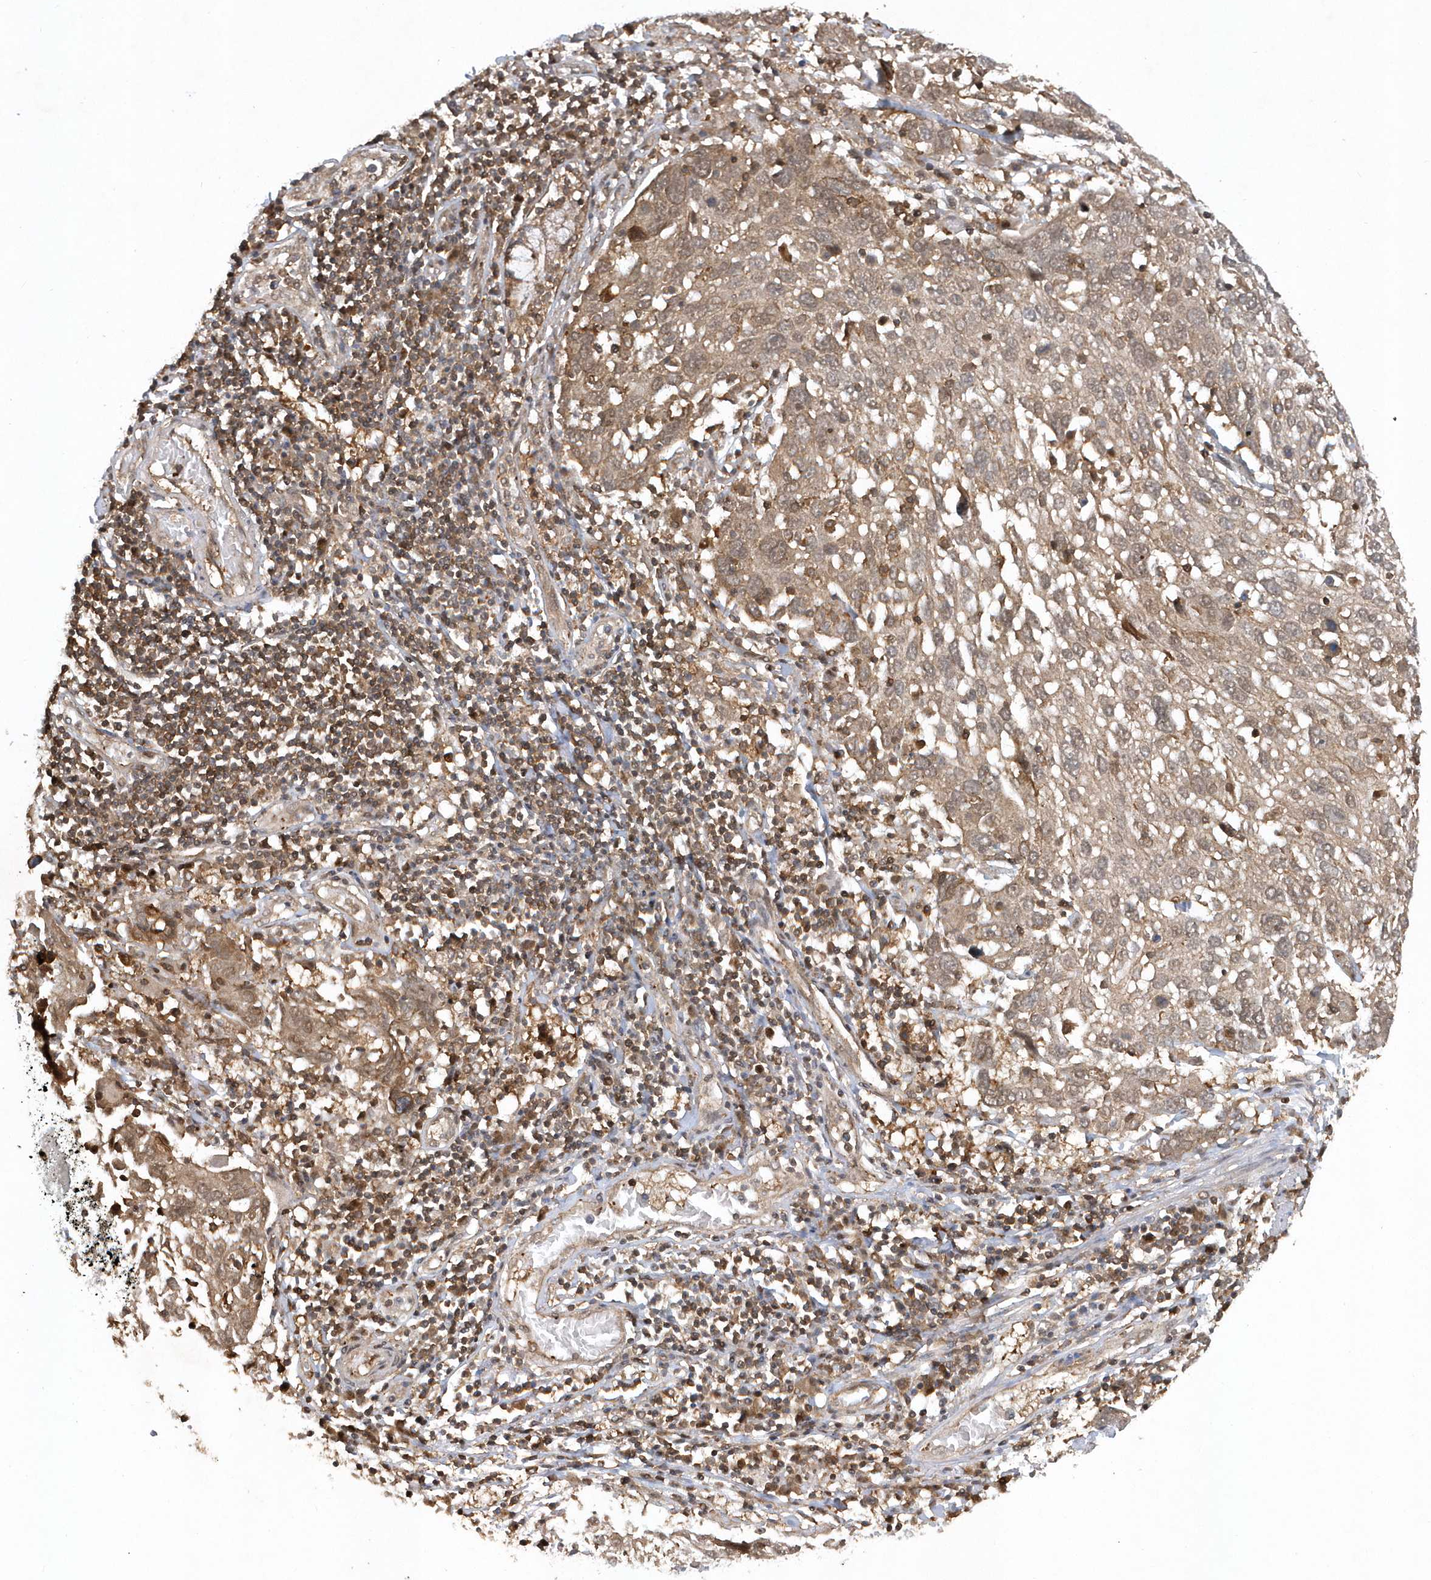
{"staining": {"intensity": "weak", "quantity": ">75%", "location": "cytoplasmic/membranous"}, "tissue": "lung cancer", "cell_type": "Tumor cells", "image_type": "cancer", "snomed": [{"axis": "morphology", "description": "Squamous cell carcinoma, NOS"}, {"axis": "topography", "description": "Lung"}], "caption": "Squamous cell carcinoma (lung) stained with DAB (3,3'-diaminobenzidine) IHC reveals low levels of weak cytoplasmic/membranous expression in about >75% of tumor cells.", "gene": "ACYP1", "patient": {"sex": "male", "age": 65}}